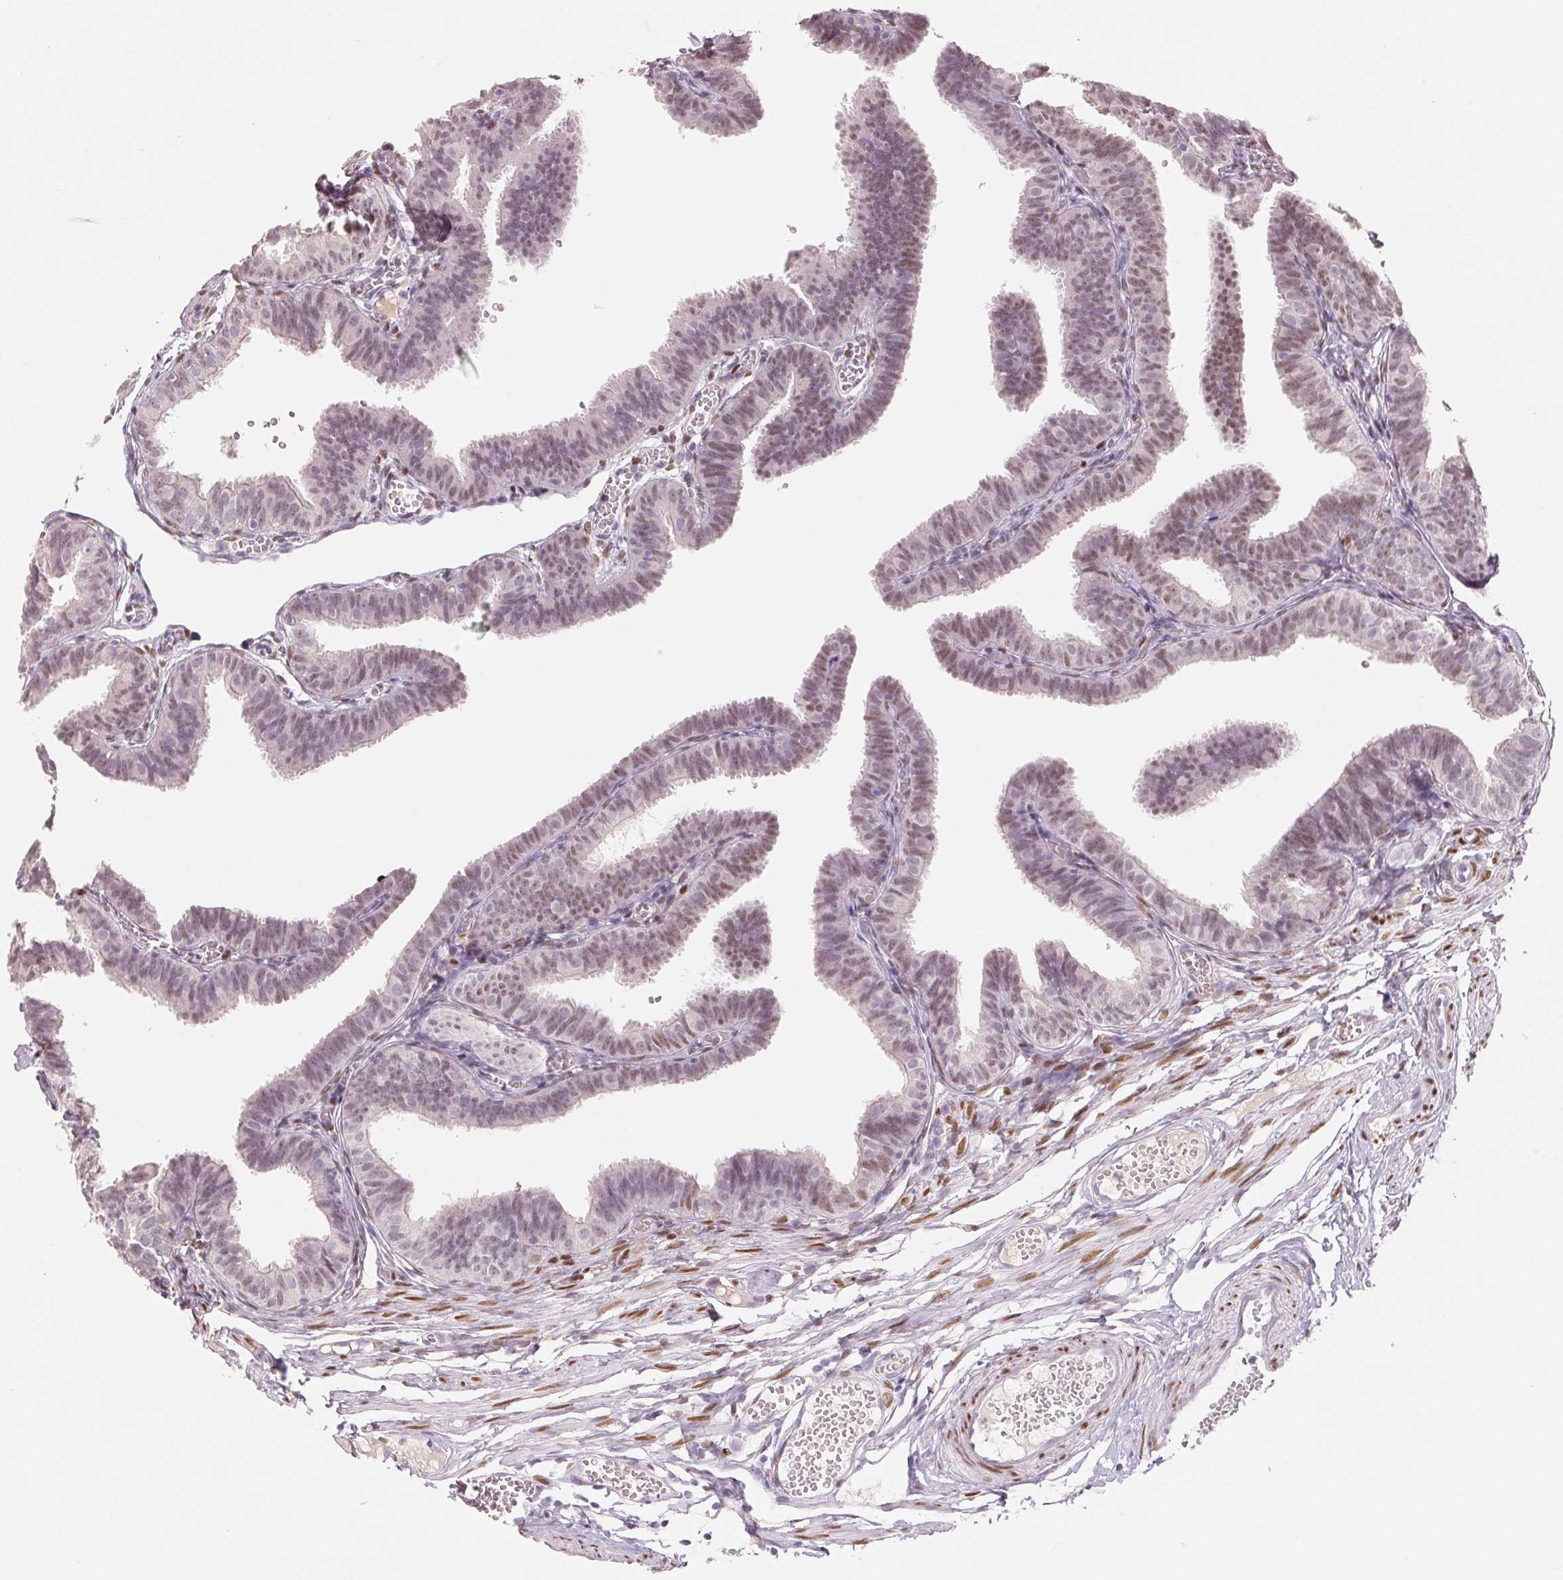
{"staining": {"intensity": "moderate", "quantity": "25%-75%", "location": "nuclear"}, "tissue": "fallopian tube", "cell_type": "Glandular cells", "image_type": "normal", "snomed": [{"axis": "morphology", "description": "Normal tissue, NOS"}, {"axis": "topography", "description": "Fallopian tube"}], "caption": "Immunohistochemical staining of normal human fallopian tube displays 25%-75% levels of moderate nuclear protein positivity in about 25%-75% of glandular cells.", "gene": "SMARCD3", "patient": {"sex": "female", "age": 25}}